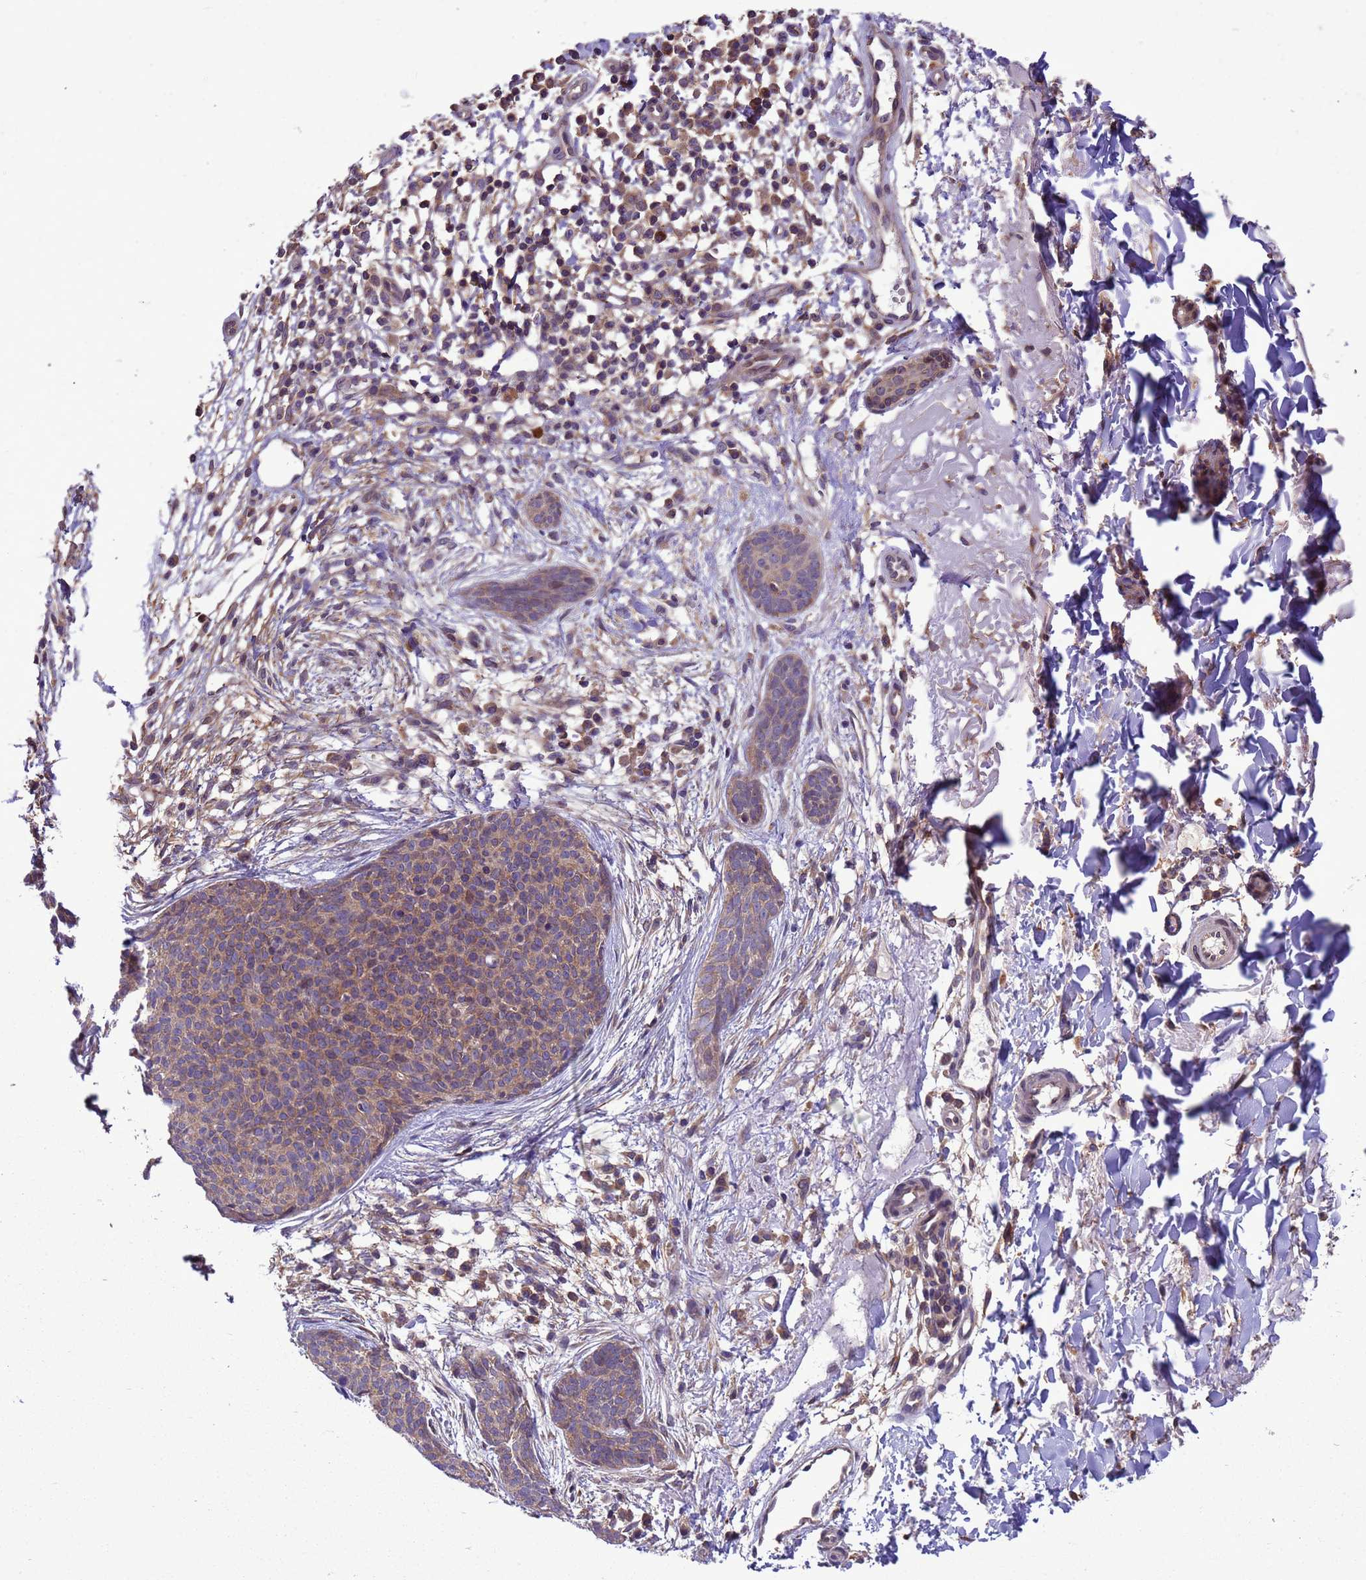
{"staining": {"intensity": "weak", "quantity": "25%-75%", "location": "cytoplasmic/membranous"}, "tissue": "skin cancer", "cell_type": "Tumor cells", "image_type": "cancer", "snomed": [{"axis": "morphology", "description": "Basal cell carcinoma"}, {"axis": "topography", "description": "Skin"}], "caption": "Skin cancer (basal cell carcinoma) stained for a protein (brown) reveals weak cytoplasmic/membranous positive expression in about 25%-75% of tumor cells.", "gene": "ARHGAP12", "patient": {"sex": "male", "age": 84}}